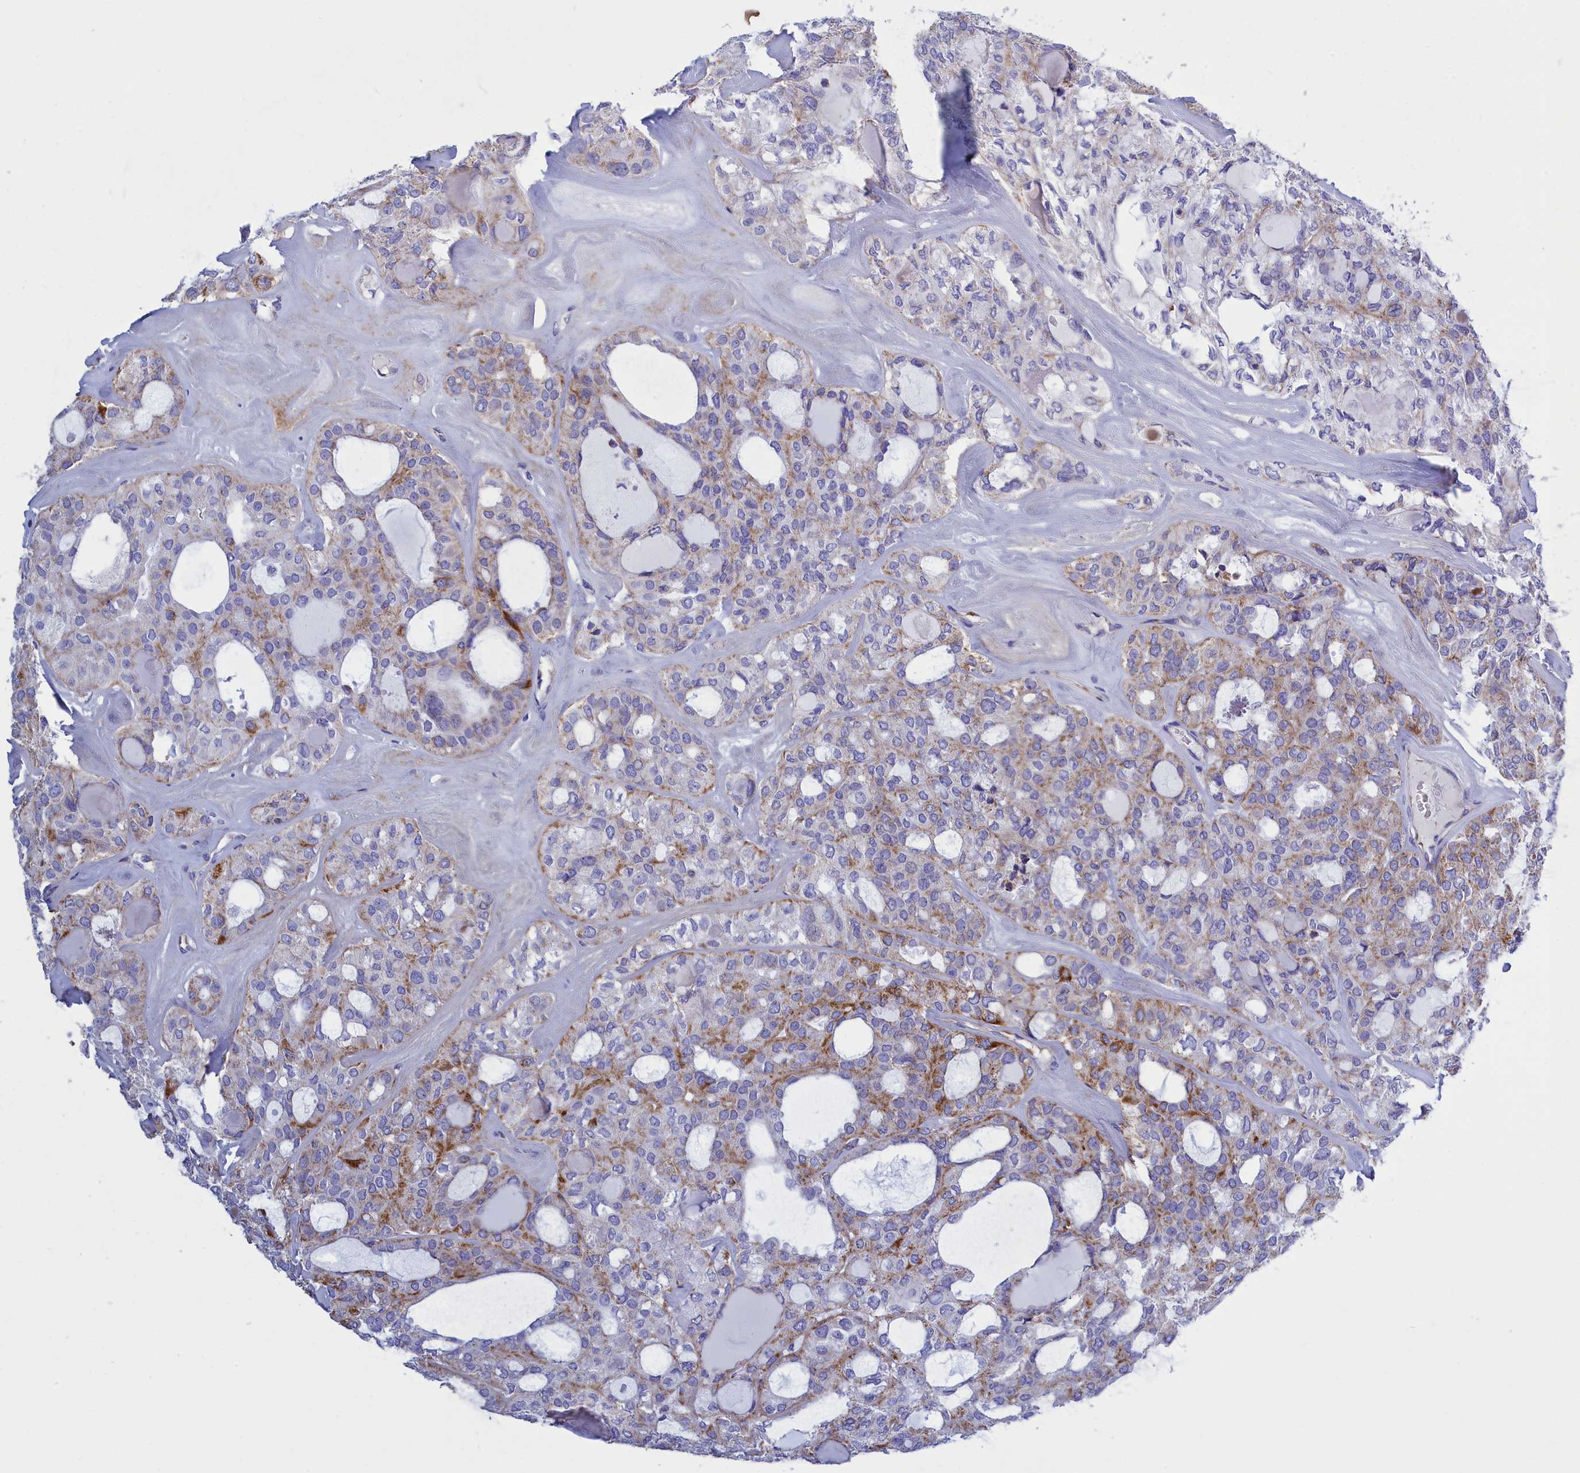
{"staining": {"intensity": "moderate", "quantity": "25%-75%", "location": "cytoplasmic/membranous"}, "tissue": "thyroid cancer", "cell_type": "Tumor cells", "image_type": "cancer", "snomed": [{"axis": "morphology", "description": "Follicular adenoma carcinoma, NOS"}, {"axis": "topography", "description": "Thyroid gland"}], "caption": "Protein analysis of thyroid cancer (follicular adenoma carcinoma) tissue demonstrates moderate cytoplasmic/membranous positivity in about 25%-75% of tumor cells.", "gene": "CCRL2", "patient": {"sex": "male", "age": 75}}